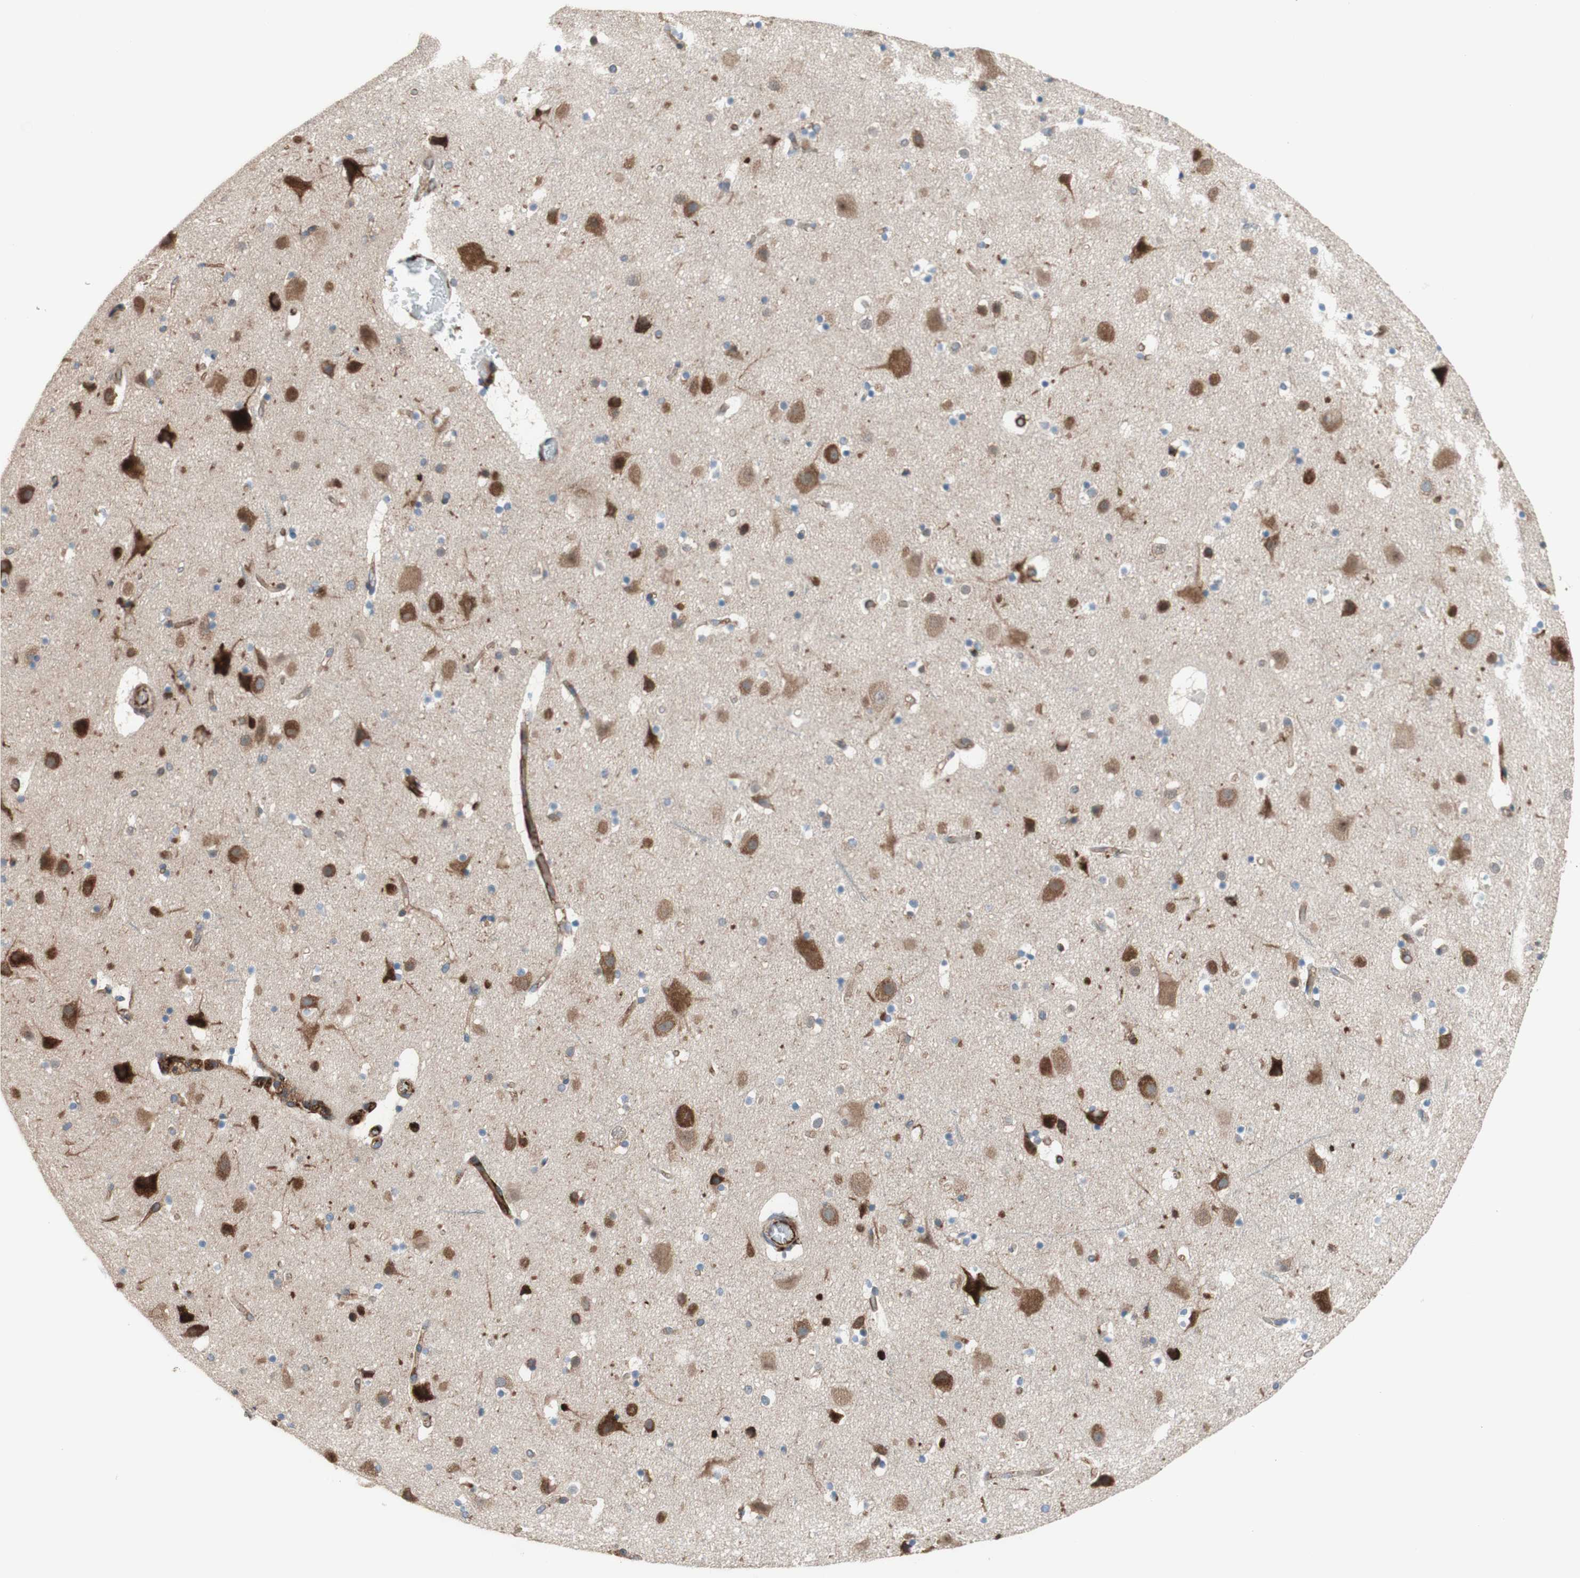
{"staining": {"intensity": "moderate", "quantity": ">75%", "location": "cytoplasmic/membranous"}, "tissue": "cerebral cortex", "cell_type": "Endothelial cells", "image_type": "normal", "snomed": [{"axis": "morphology", "description": "Normal tissue, NOS"}, {"axis": "topography", "description": "Cerebral cortex"}], "caption": "Protein staining of unremarkable cerebral cortex shows moderate cytoplasmic/membranous staining in approximately >75% of endothelial cells. (IHC, brightfield microscopy, high magnification).", "gene": "CCN4", "patient": {"sex": "male", "age": 45}}